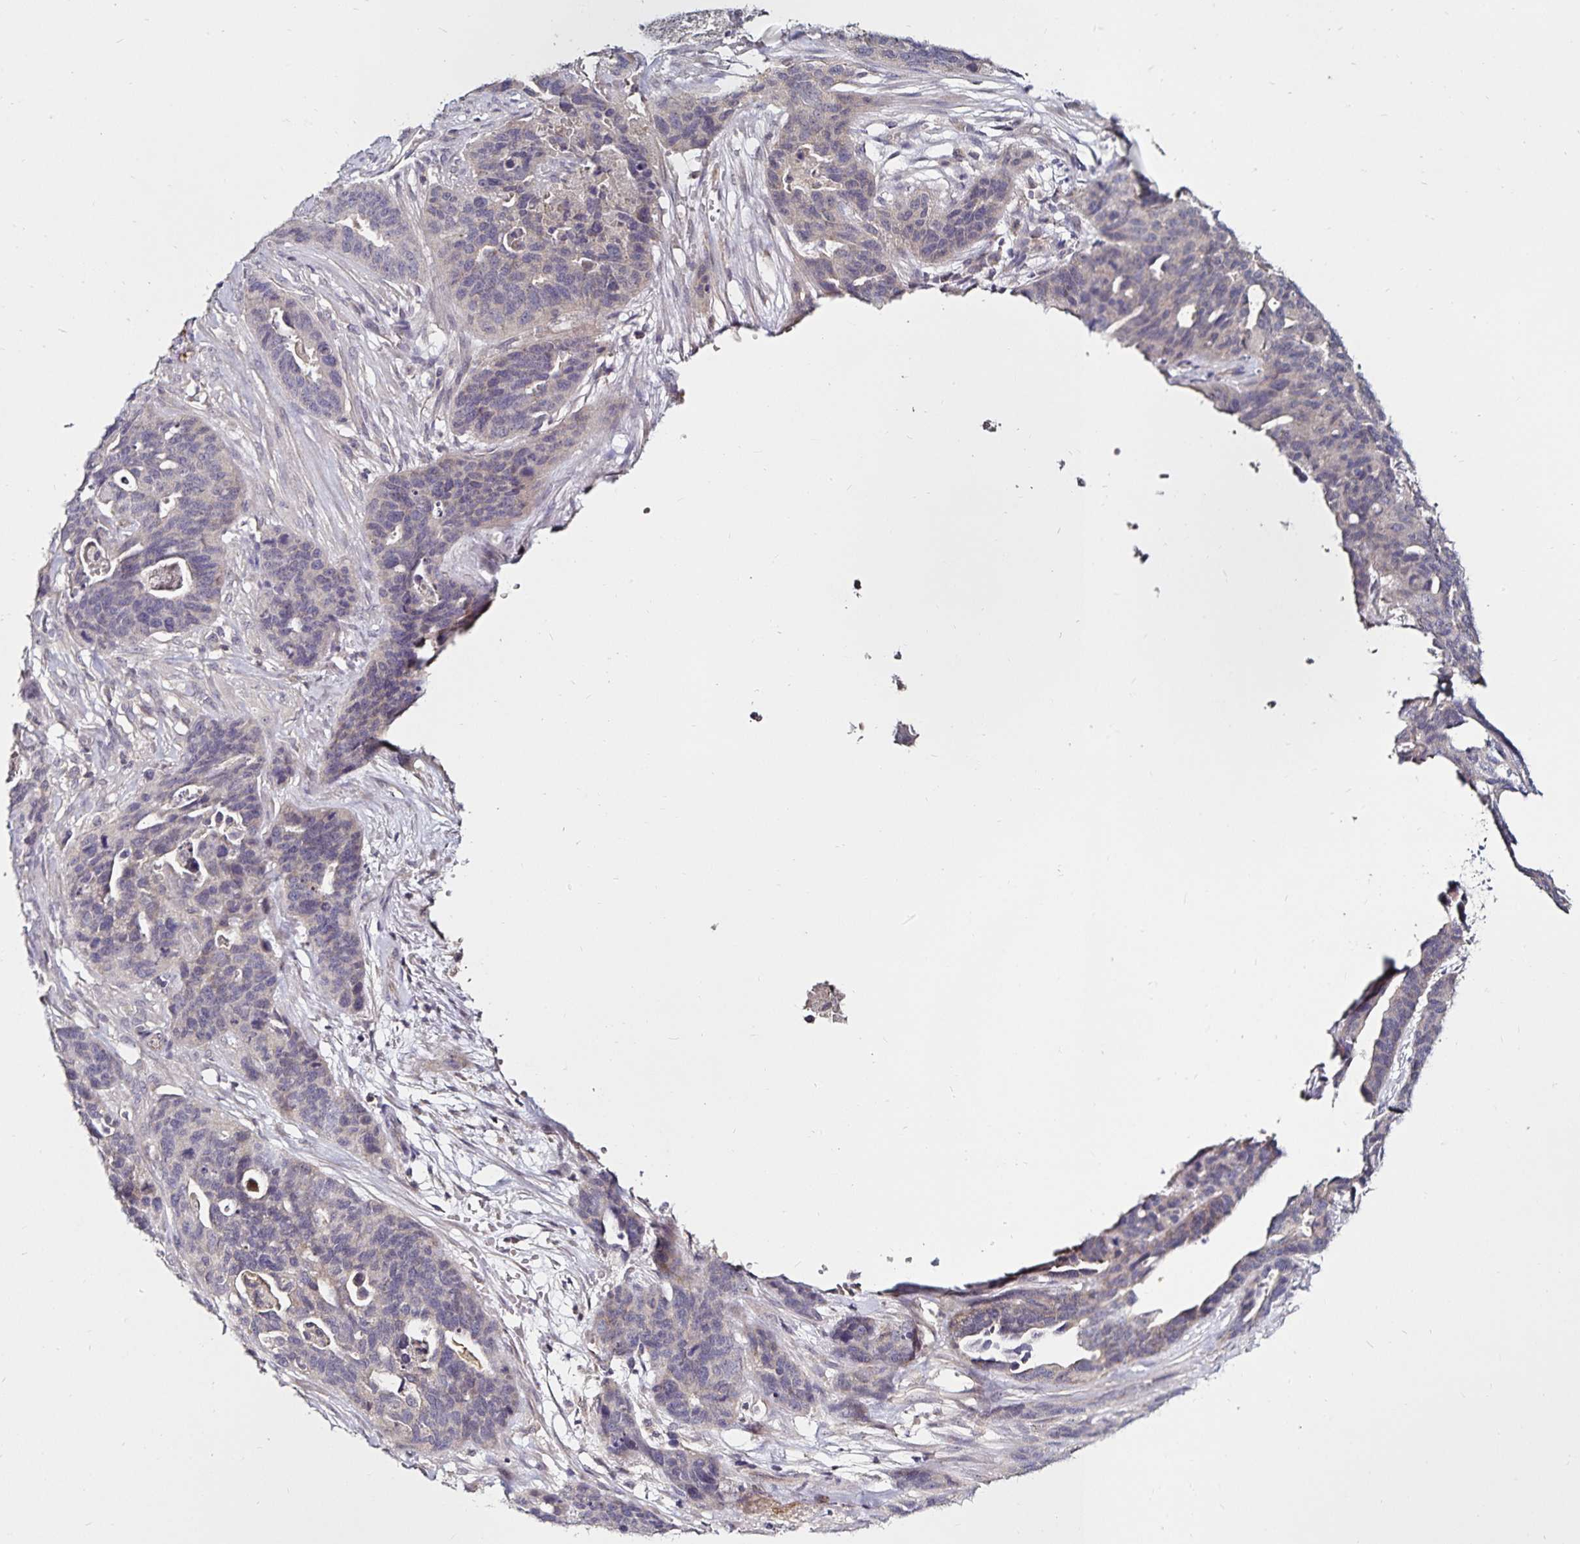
{"staining": {"intensity": "negative", "quantity": "none", "location": "none"}, "tissue": "ovarian cancer", "cell_type": "Tumor cells", "image_type": "cancer", "snomed": [{"axis": "morphology", "description": "Cystadenocarcinoma, serous, NOS"}, {"axis": "topography", "description": "Ovary"}], "caption": "Immunohistochemistry image of ovarian serous cystadenocarcinoma stained for a protein (brown), which exhibits no staining in tumor cells. Brightfield microscopy of immunohistochemistry stained with DAB (3,3'-diaminobenzidine) (brown) and hematoxylin (blue), captured at high magnification.", "gene": "ACSL5", "patient": {"sex": "female", "age": 64}}